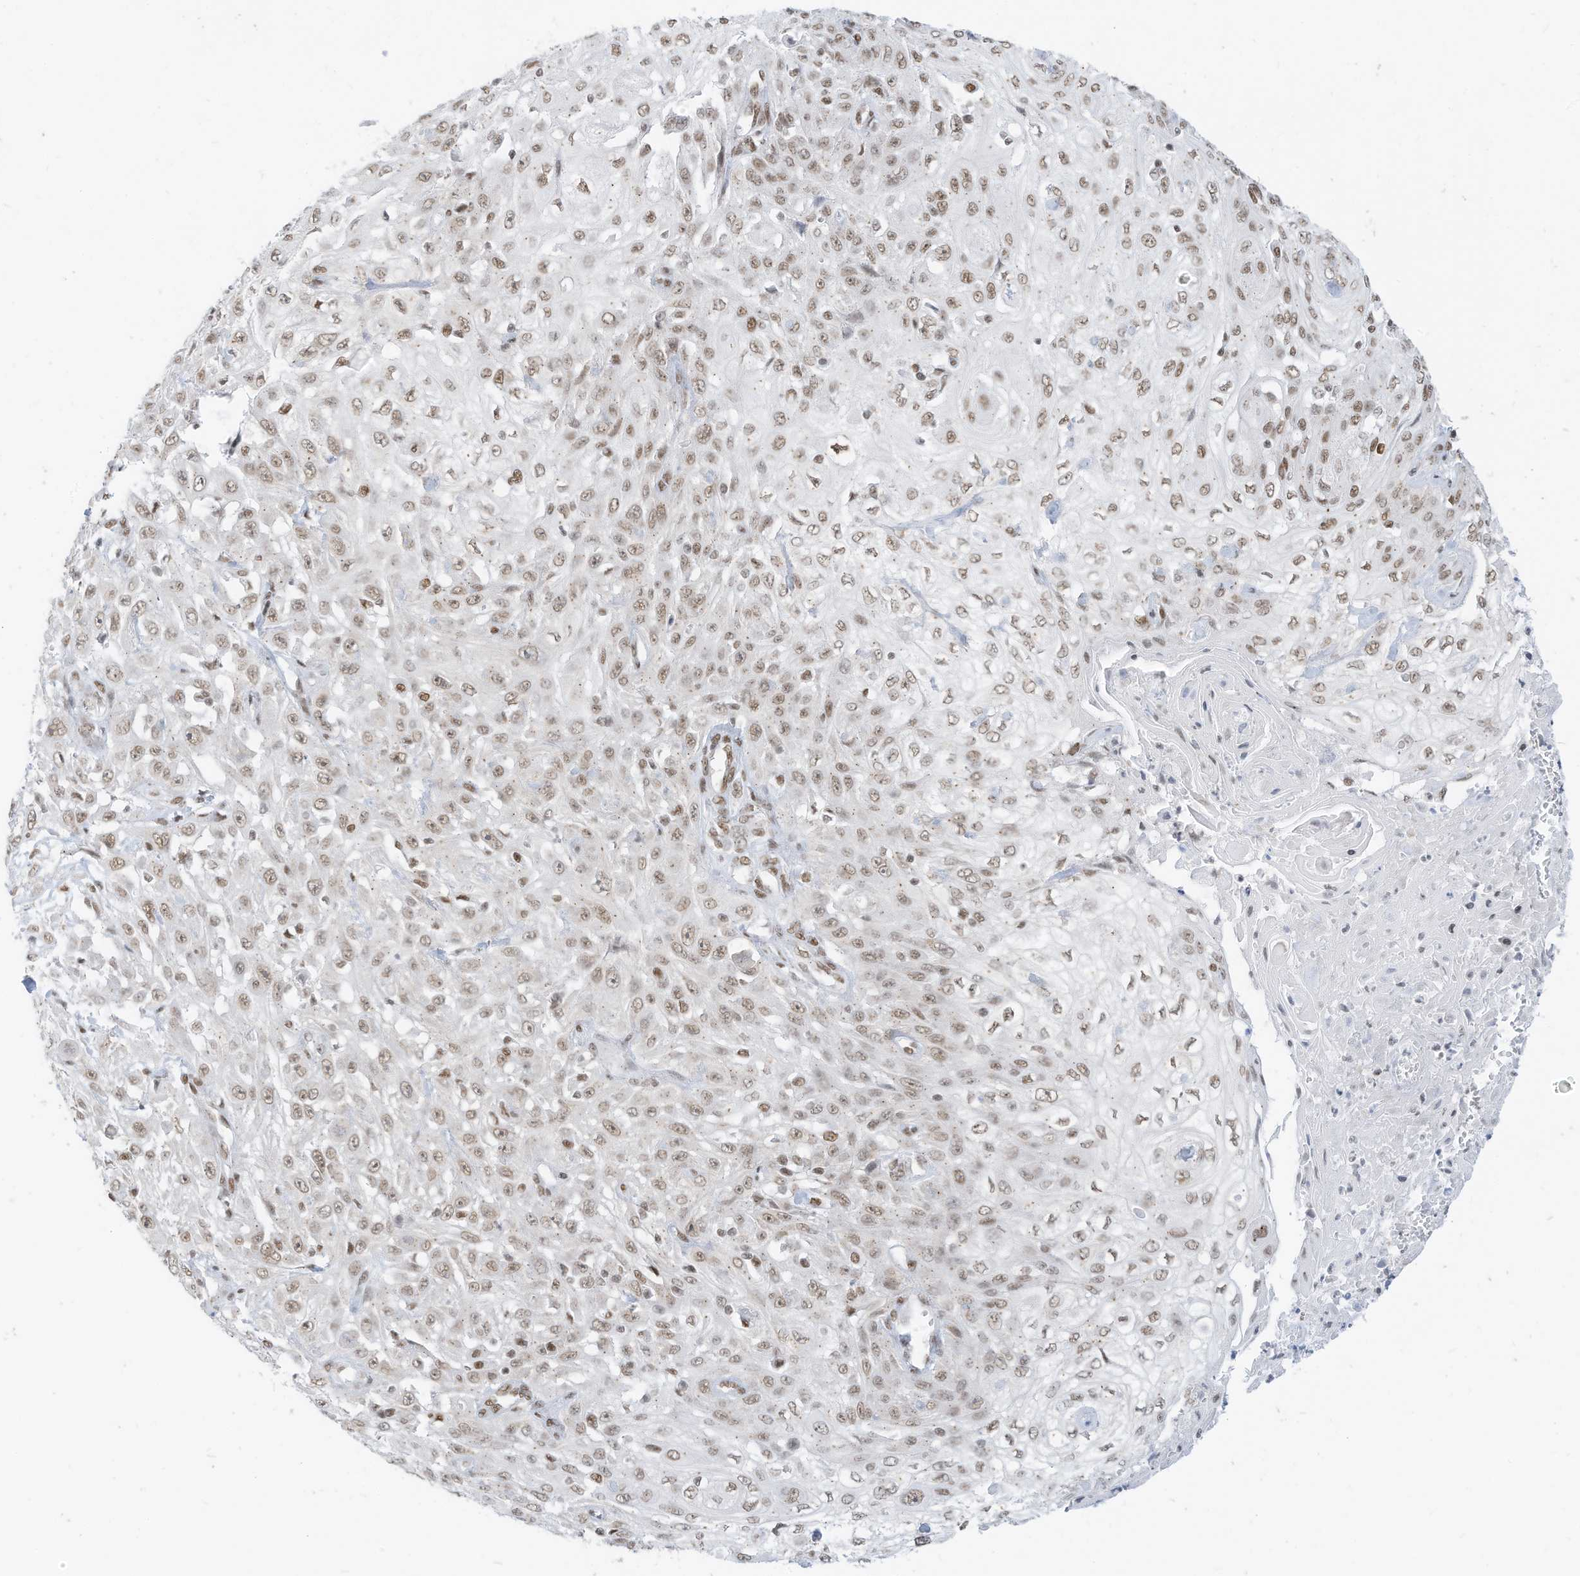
{"staining": {"intensity": "weak", "quantity": ">75%", "location": "nuclear"}, "tissue": "skin cancer", "cell_type": "Tumor cells", "image_type": "cancer", "snomed": [{"axis": "morphology", "description": "Squamous cell carcinoma, NOS"}, {"axis": "morphology", "description": "Squamous cell carcinoma, metastatic, NOS"}, {"axis": "topography", "description": "Skin"}, {"axis": "topography", "description": "Lymph node"}], "caption": "Immunohistochemical staining of human skin squamous cell carcinoma demonstrates low levels of weak nuclear protein staining in approximately >75% of tumor cells.", "gene": "SMARCA2", "patient": {"sex": "male", "age": 75}}